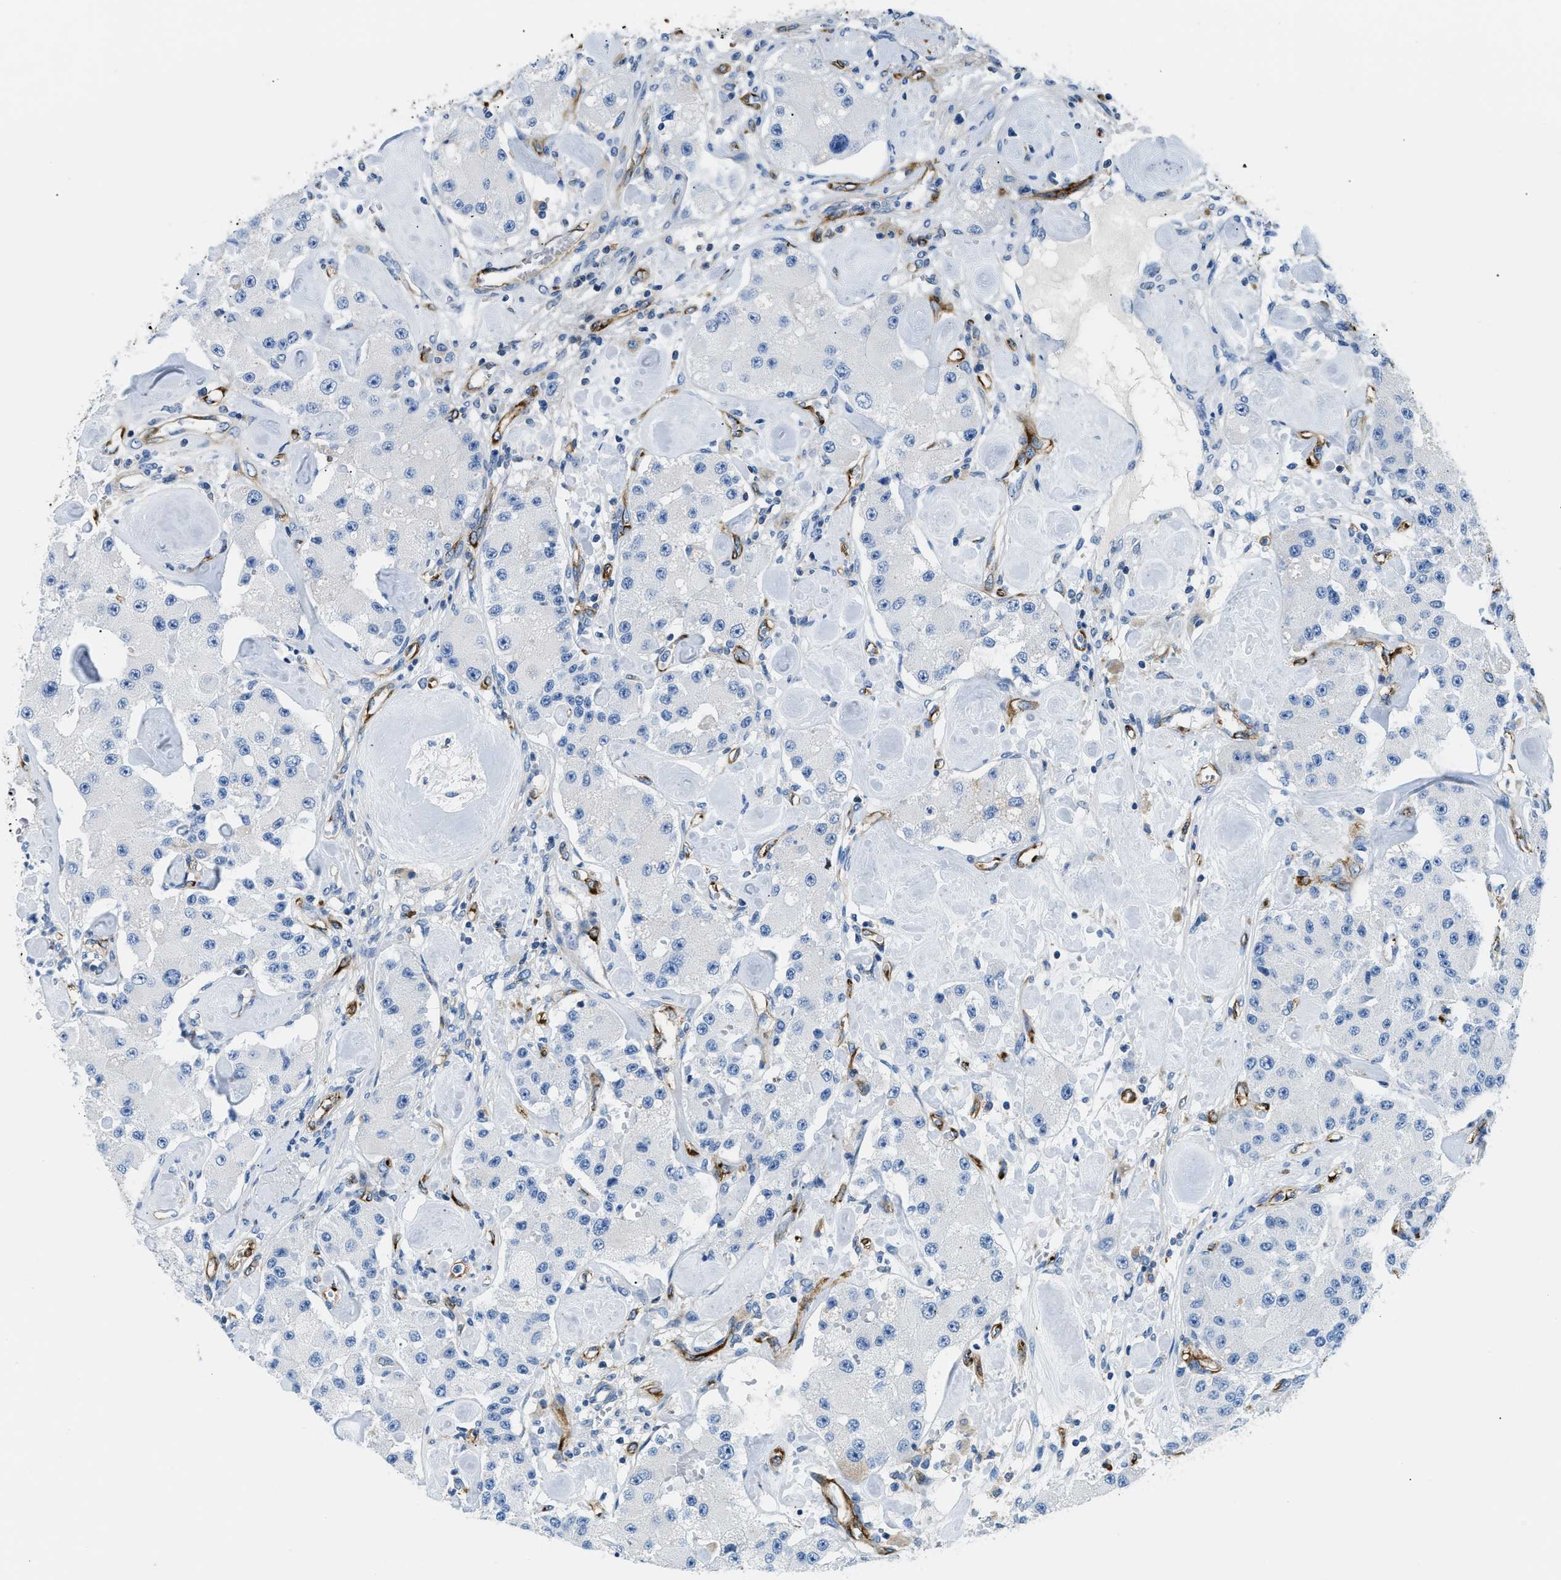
{"staining": {"intensity": "negative", "quantity": "none", "location": "none"}, "tissue": "carcinoid", "cell_type": "Tumor cells", "image_type": "cancer", "snomed": [{"axis": "morphology", "description": "Carcinoid, malignant, NOS"}, {"axis": "topography", "description": "Pancreas"}], "caption": "The immunohistochemistry image has no significant expression in tumor cells of carcinoid tissue.", "gene": "COL15A1", "patient": {"sex": "male", "age": 41}}